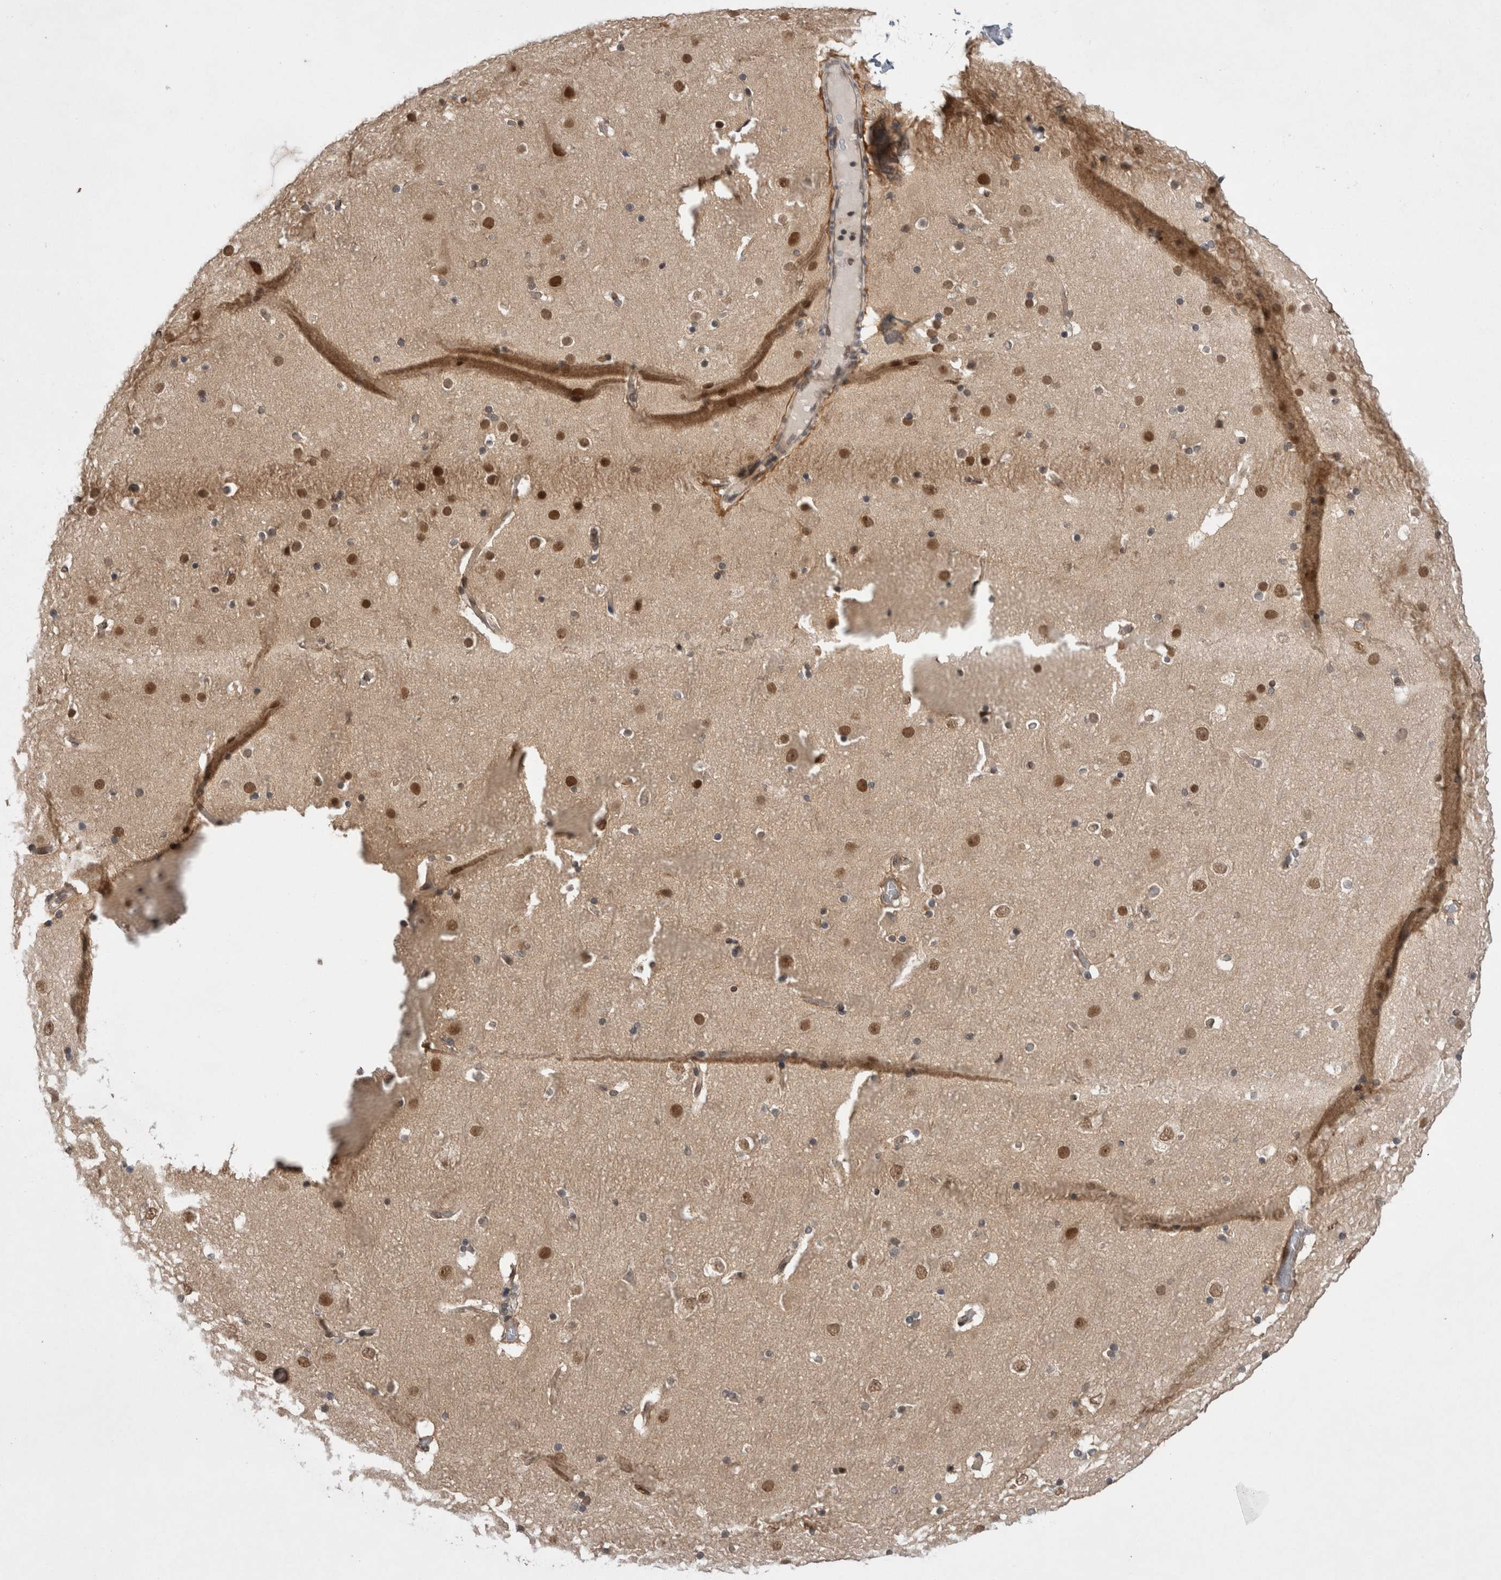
{"staining": {"intensity": "weak", "quantity": "25%-75%", "location": "cytoplasmic/membranous,nuclear"}, "tissue": "cerebral cortex", "cell_type": "Endothelial cells", "image_type": "normal", "snomed": [{"axis": "morphology", "description": "Normal tissue, NOS"}, {"axis": "topography", "description": "Cerebral cortex"}], "caption": "Immunohistochemistry (IHC) of normal cerebral cortex demonstrates low levels of weak cytoplasmic/membranous,nuclear expression in approximately 25%-75% of endothelial cells.", "gene": "ZNF341", "patient": {"sex": "male", "age": 57}}